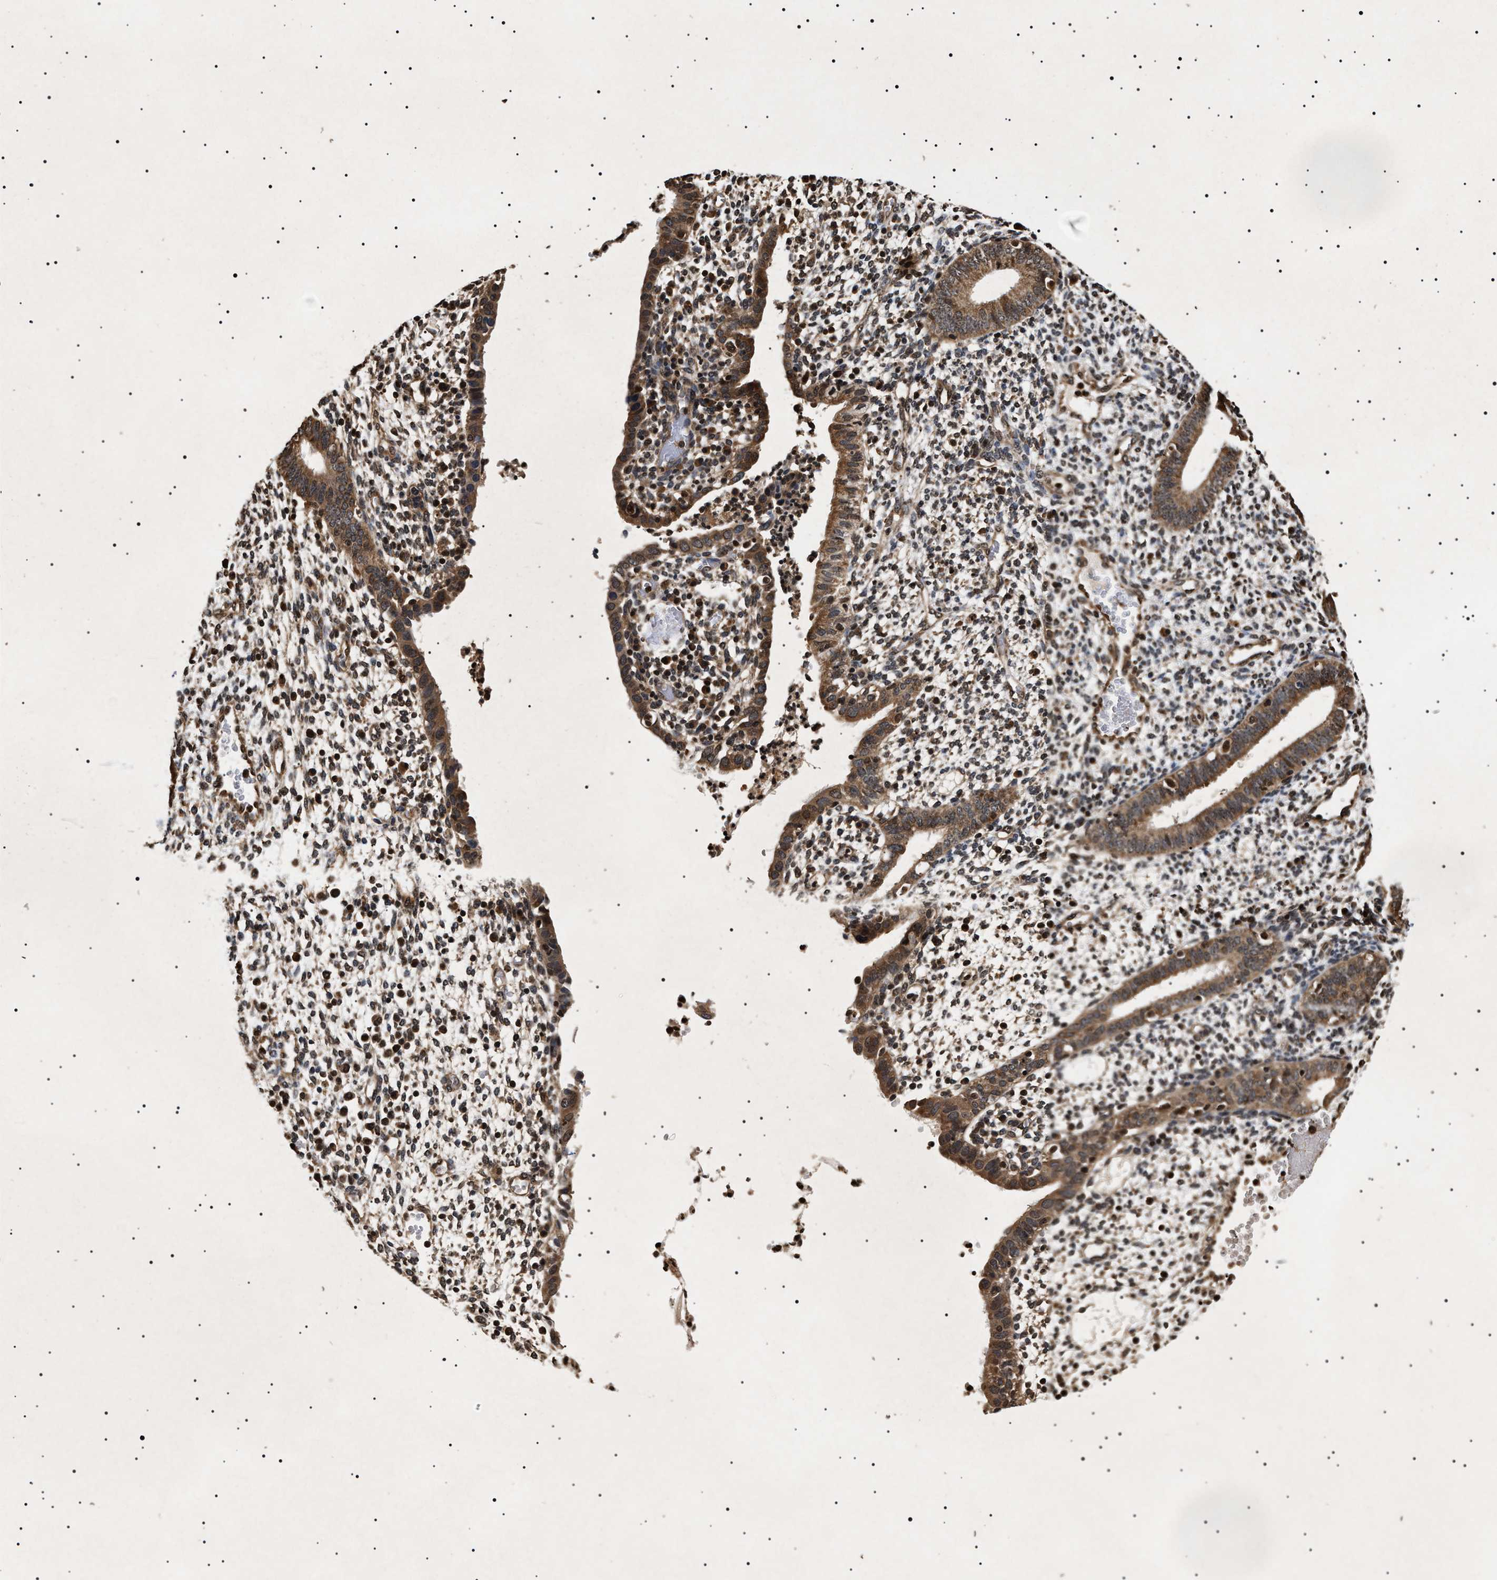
{"staining": {"intensity": "moderate", "quantity": "<25%", "location": "cytoplasmic/membranous,nuclear"}, "tissue": "endometrium", "cell_type": "Cells in endometrial stroma", "image_type": "normal", "snomed": [{"axis": "morphology", "description": "Normal tissue, NOS"}, {"axis": "topography", "description": "Endometrium"}], "caption": "This is an image of IHC staining of unremarkable endometrium, which shows moderate staining in the cytoplasmic/membranous,nuclear of cells in endometrial stroma.", "gene": "KIF21A", "patient": {"sex": "female", "age": 35}}